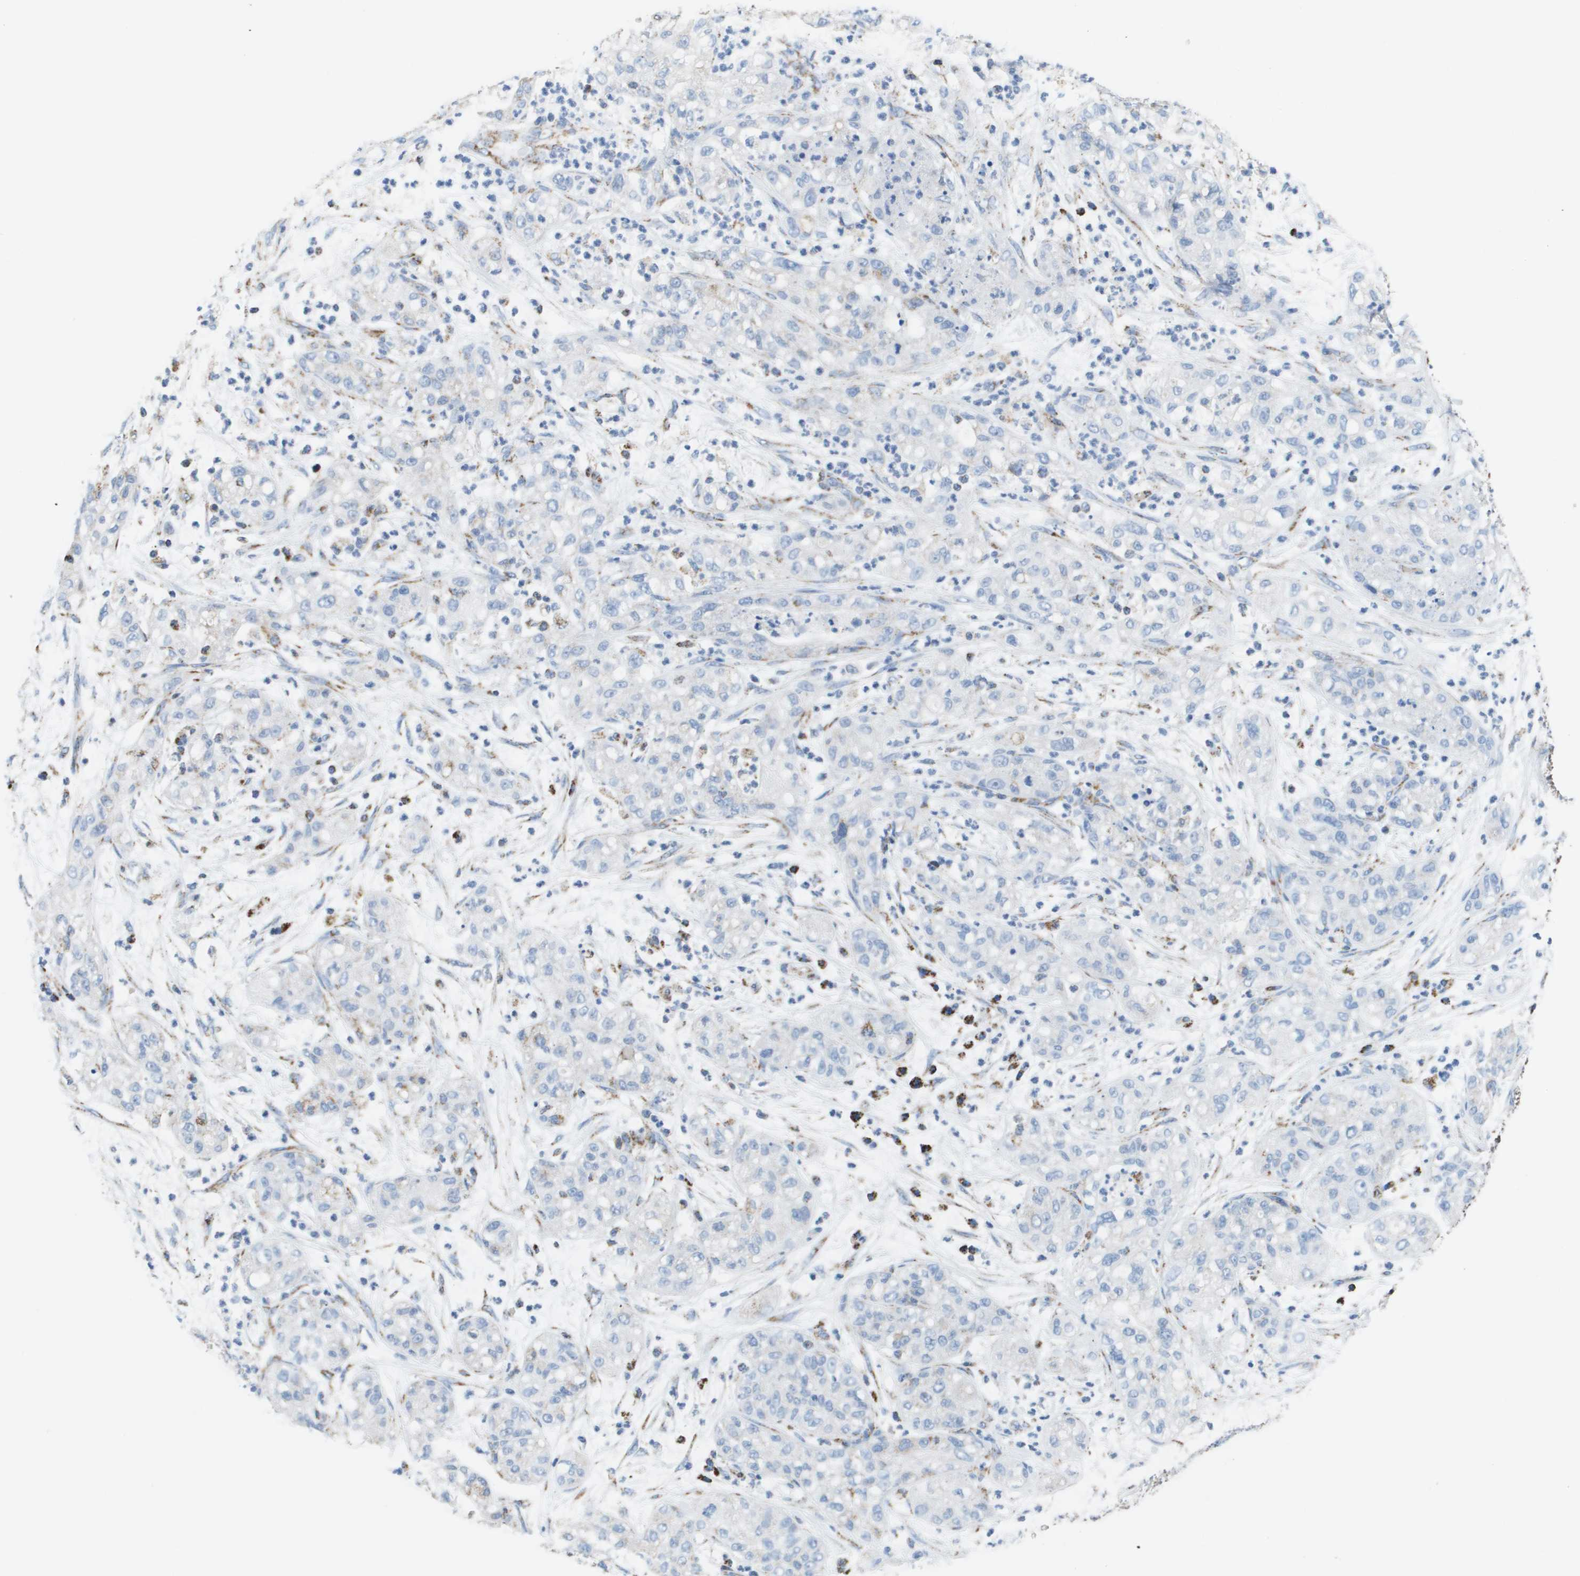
{"staining": {"intensity": "negative", "quantity": "none", "location": "none"}, "tissue": "pancreatic cancer", "cell_type": "Tumor cells", "image_type": "cancer", "snomed": [{"axis": "morphology", "description": "Adenocarcinoma, NOS"}, {"axis": "topography", "description": "Pancreas"}], "caption": "Photomicrograph shows no significant protein expression in tumor cells of pancreatic cancer (adenocarcinoma).", "gene": "ATP5F1B", "patient": {"sex": "female", "age": 78}}